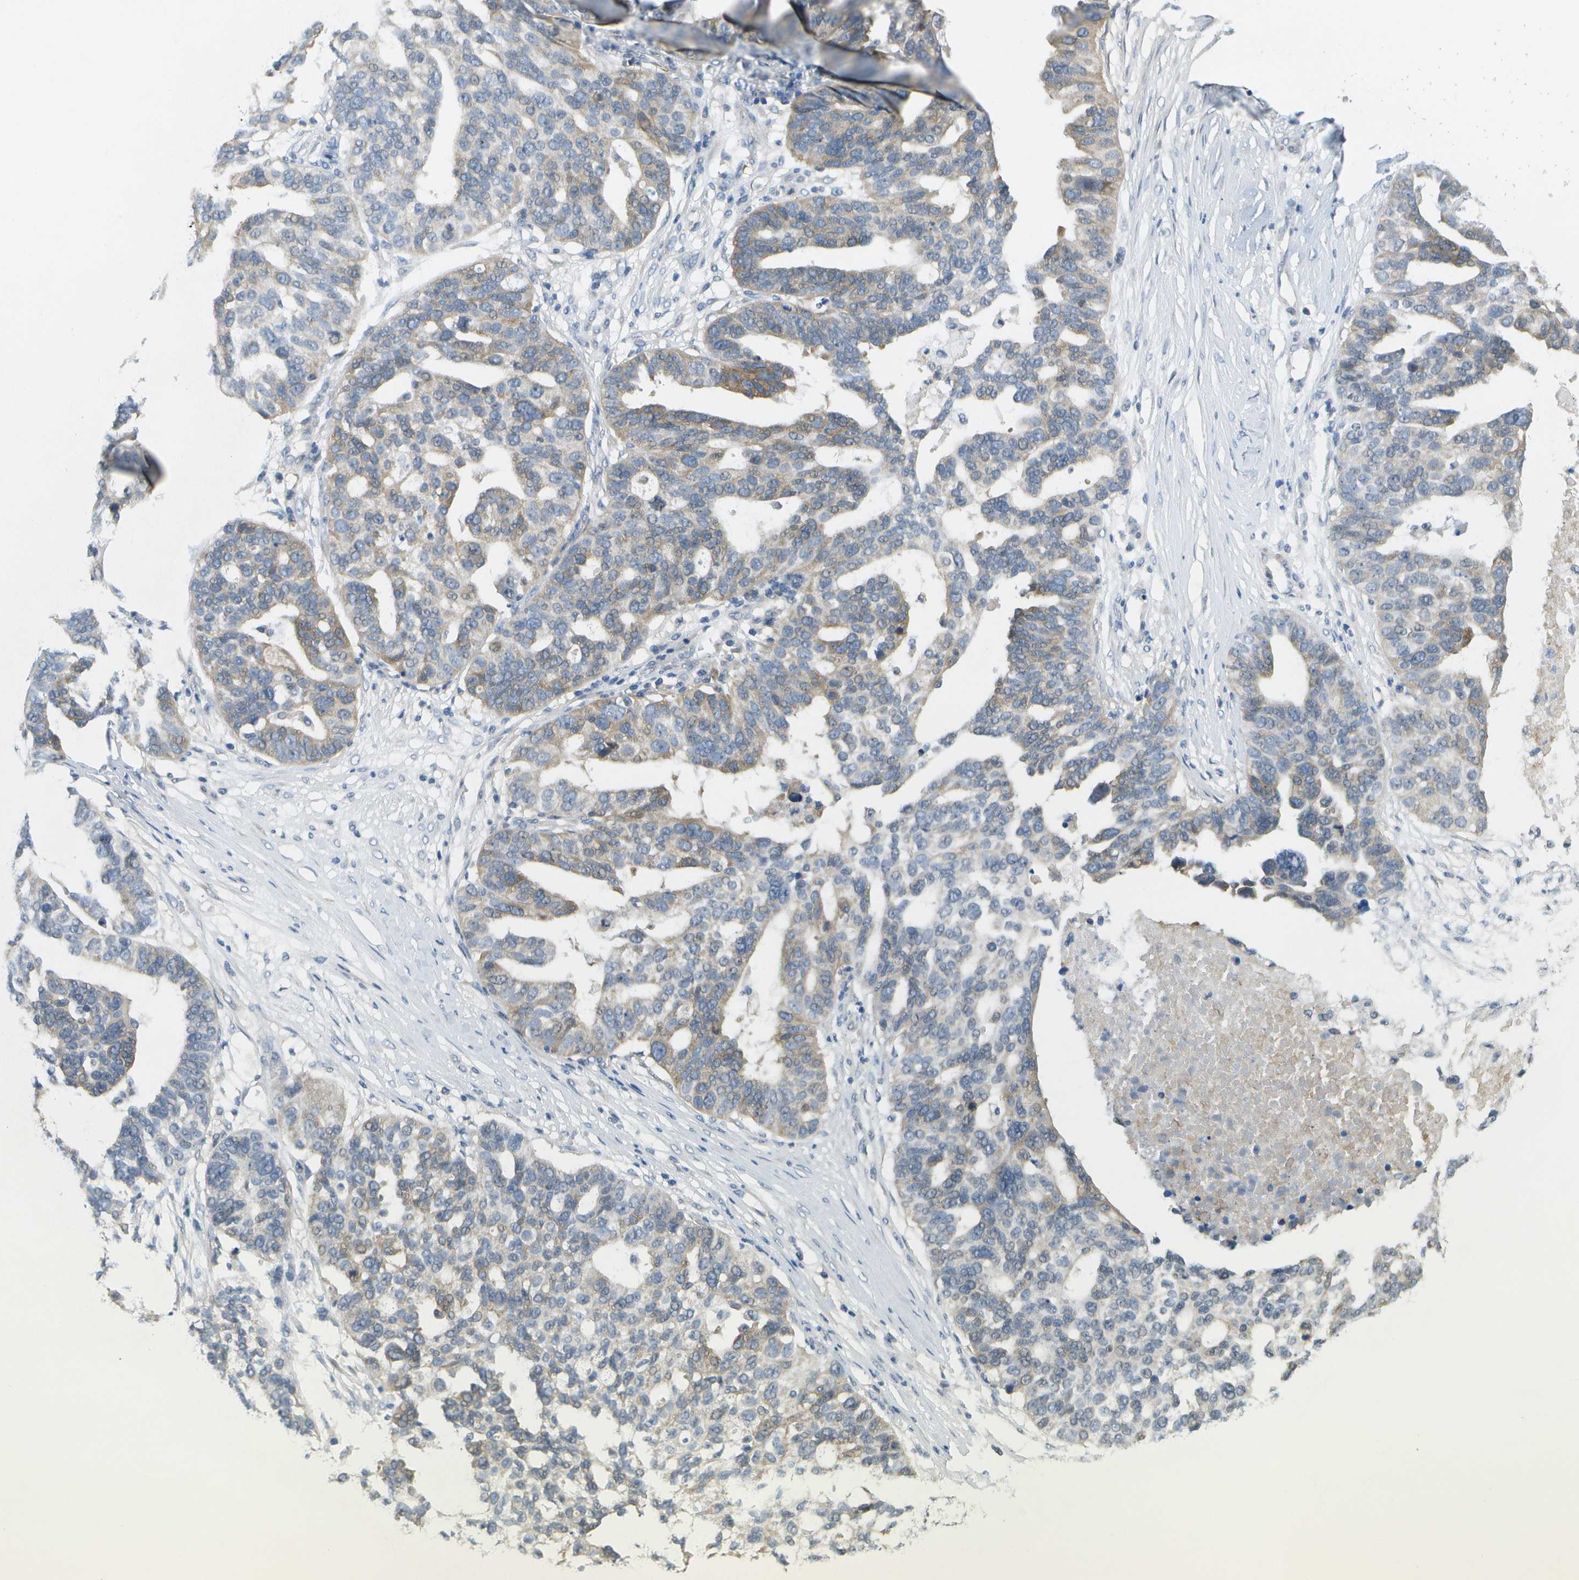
{"staining": {"intensity": "weak", "quantity": "25%-75%", "location": "cytoplasmic/membranous"}, "tissue": "ovarian cancer", "cell_type": "Tumor cells", "image_type": "cancer", "snomed": [{"axis": "morphology", "description": "Cystadenocarcinoma, serous, NOS"}, {"axis": "topography", "description": "Ovary"}], "caption": "A high-resolution image shows IHC staining of ovarian serous cystadenocarcinoma, which reveals weak cytoplasmic/membranous positivity in approximately 25%-75% of tumor cells.", "gene": "MARCHF8", "patient": {"sex": "female", "age": 59}}